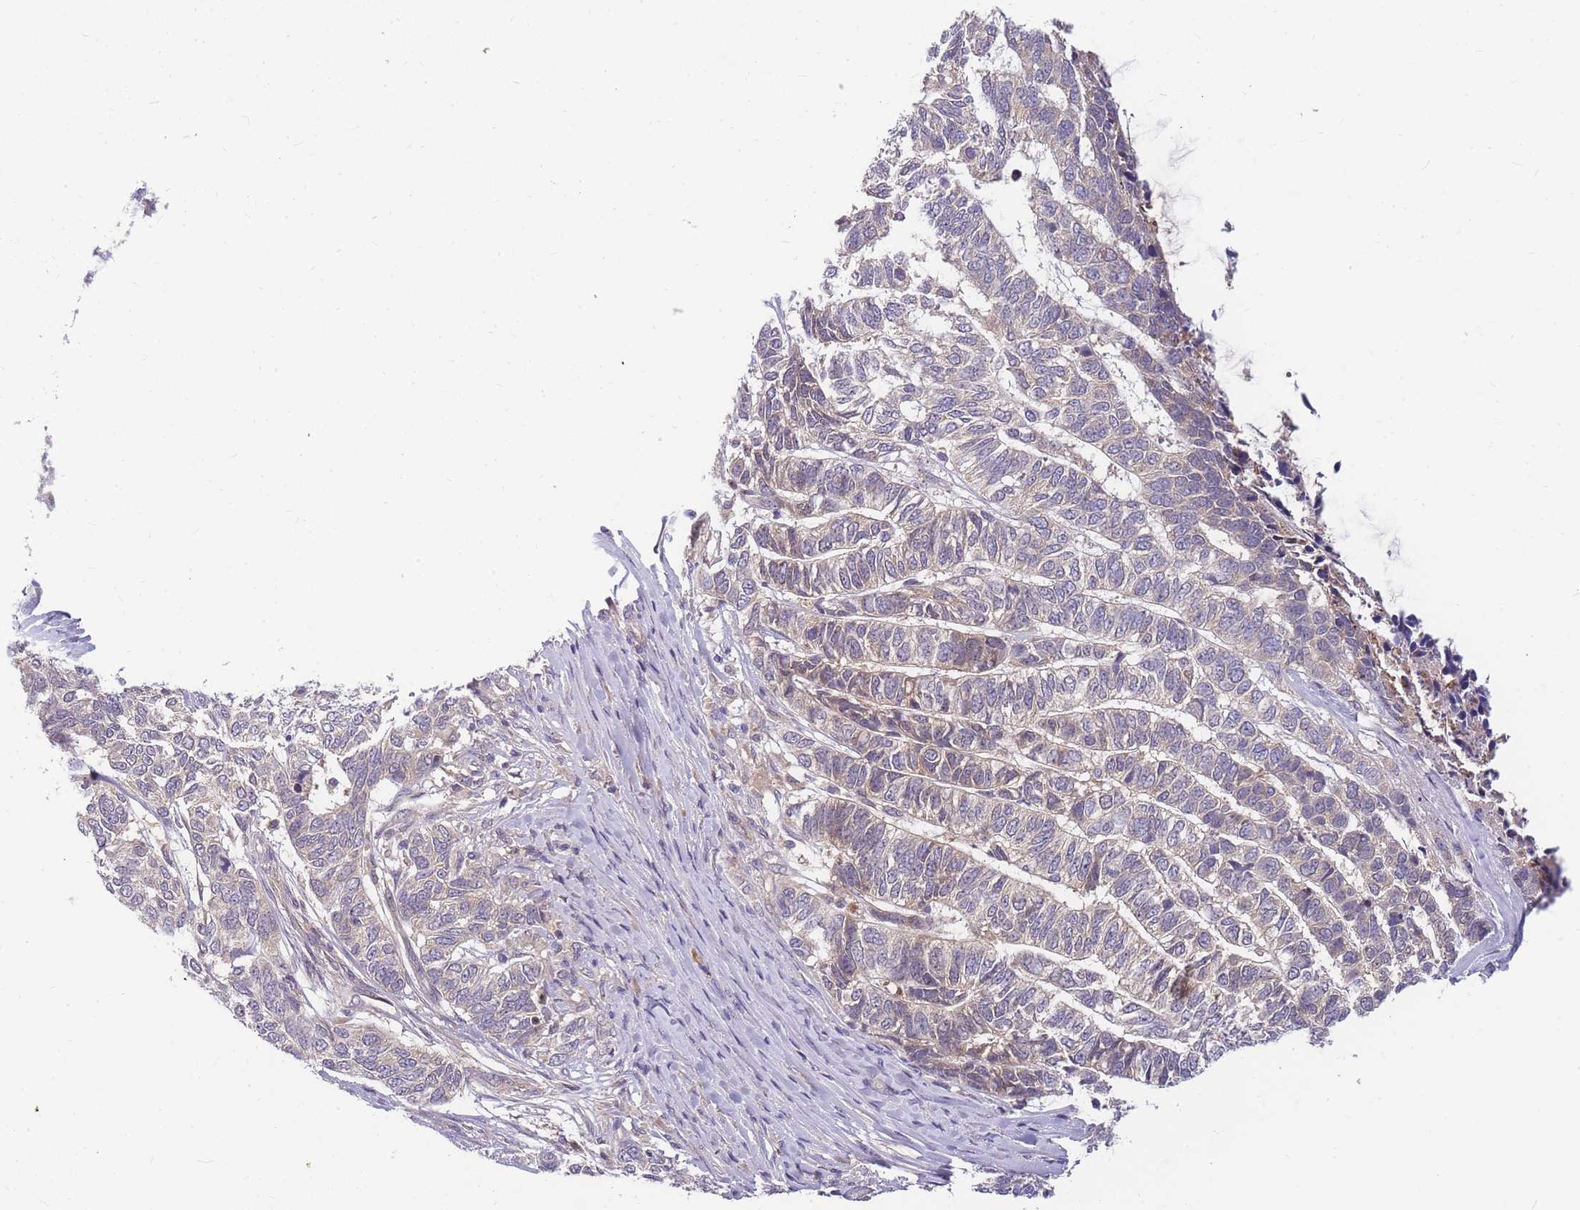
{"staining": {"intensity": "negative", "quantity": "none", "location": "none"}, "tissue": "skin cancer", "cell_type": "Tumor cells", "image_type": "cancer", "snomed": [{"axis": "morphology", "description": "Basal cell carcinoma"}, {"axis": "topography", "description": "Skin"}], "caption": "Immunohistochemical staining of skin cancer (basal cell carcinoma) reveals no significant staining in tumor cells. (DAB immunohistochemistry, high magnification).", "gene": "ZNF577", "patient": {"sex": "female", "age": 65}}